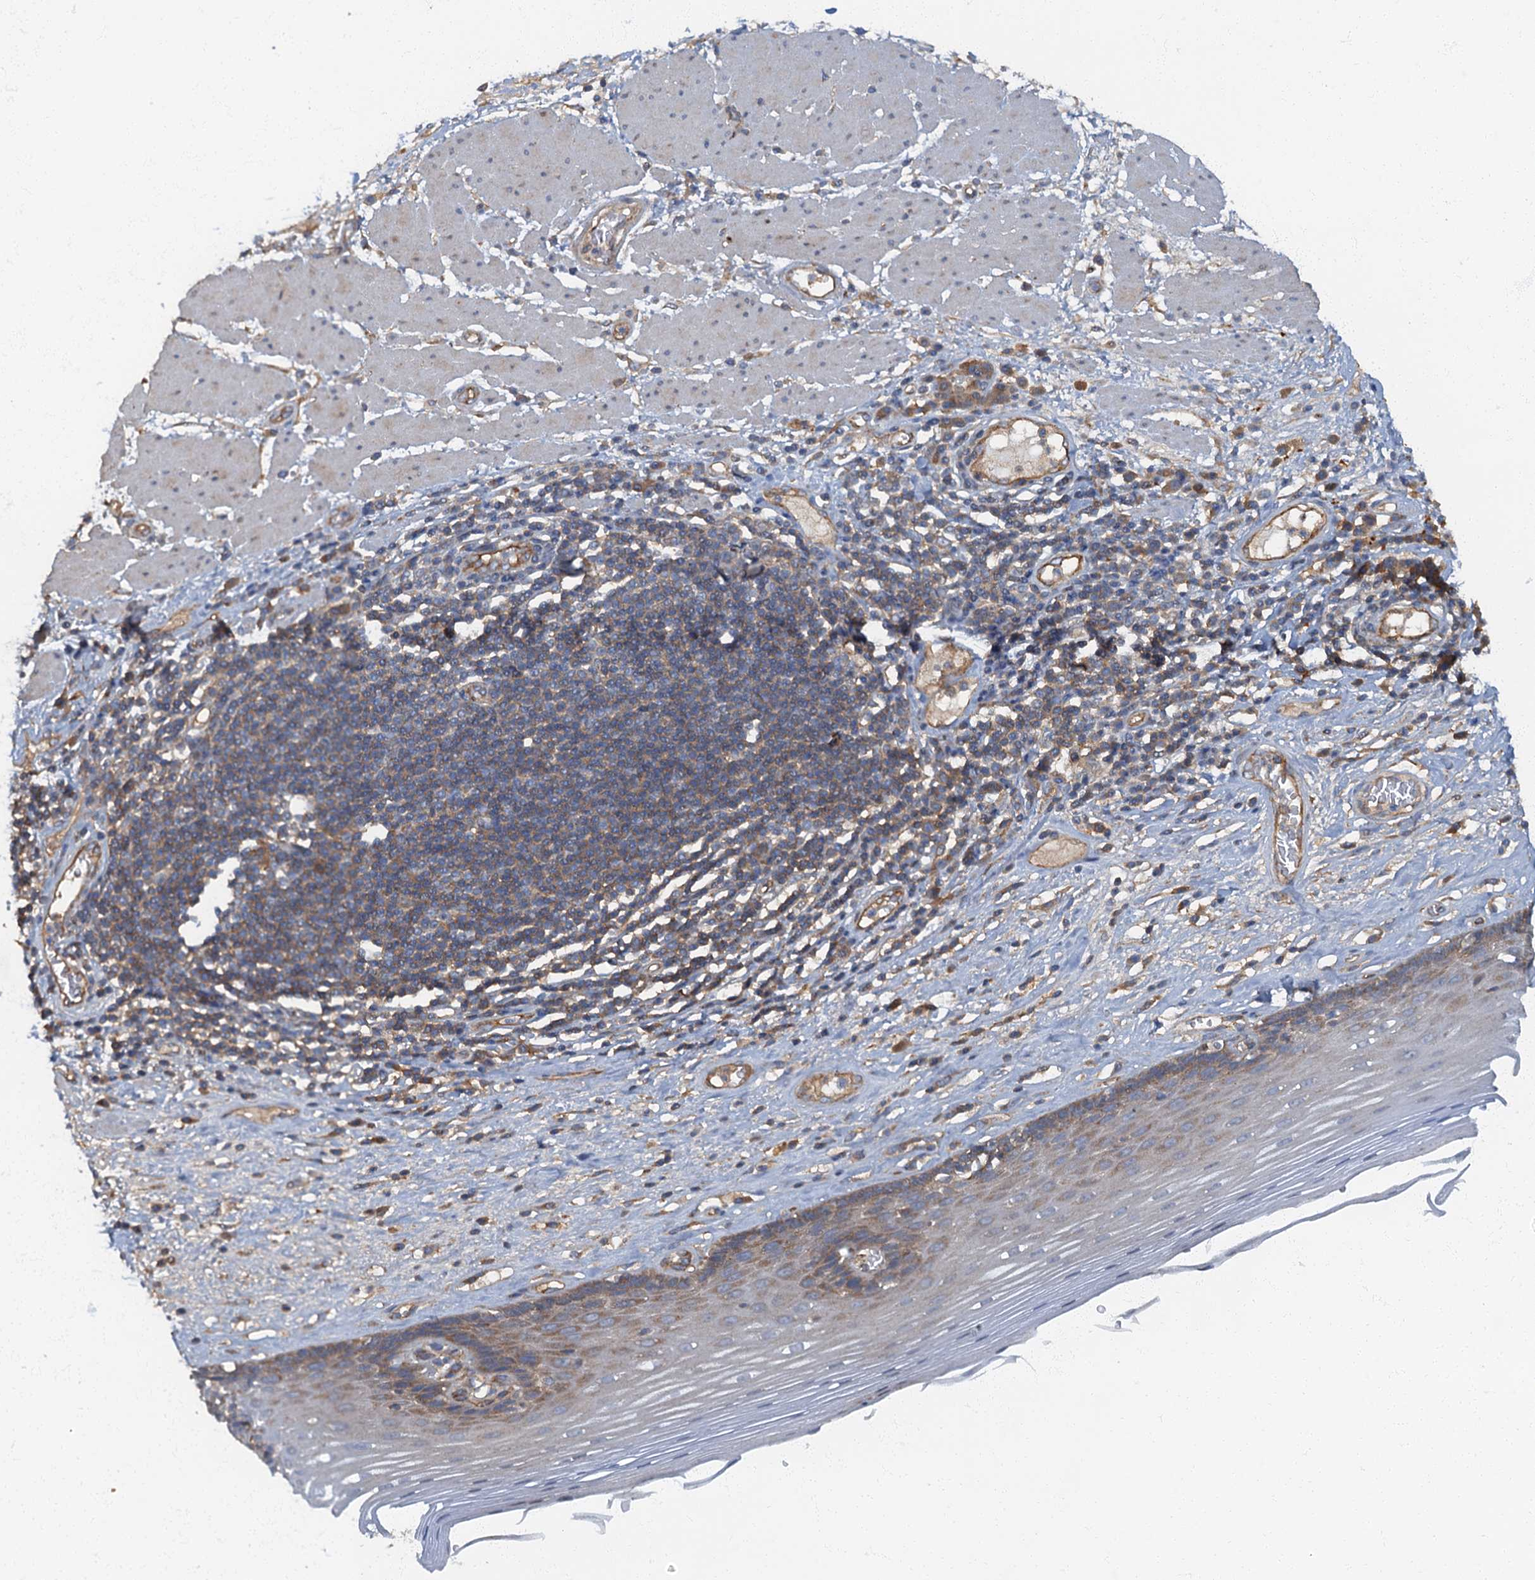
{"staining": {"intensity": "weak", "quantity": "25%-75%", "location": "cytoplasmic/membranous"}, "tissue": "esophagus", "cell_type": "Squamous epithelial cells", "image_type": "normal", "snomed": [{"axis": "morphology", "description": "Normal tissue, NOS"}, {"axis": "topography", "description": "Esophagus"}], "caption": "The image reveals a brown stain indicating the presence of a protein in the cytoplasmic/membranous of squamous epithelial cells in esophagus.", "gene": "ARL11", "patient": {"sex": "male", "age": 62}}